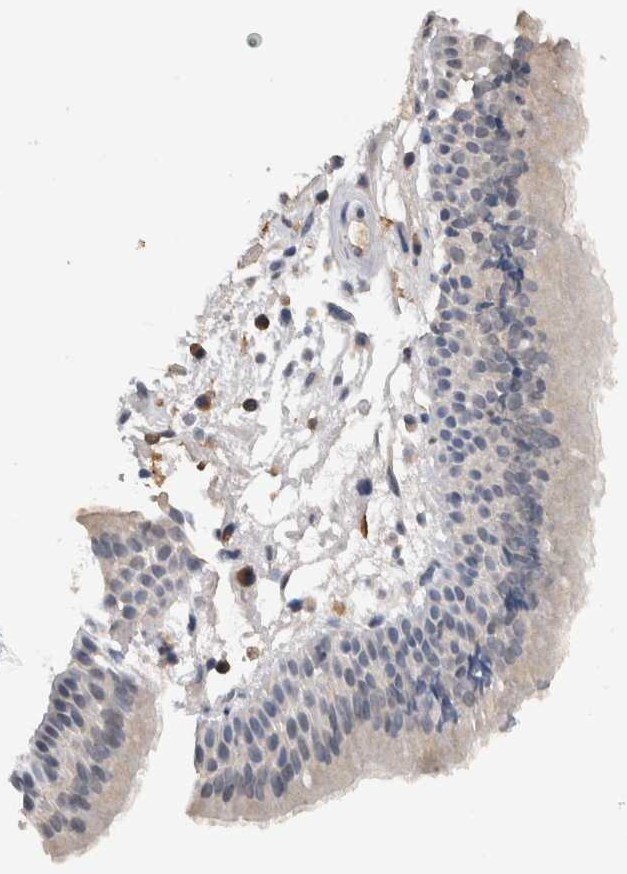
{"staining": {"intensity": "weak", "quantity": "<25%", "location": "cytoplasmic/membranous"}, "tissue": "nasopharynx", "cell_type": "Respiratory epithelial cells", "image_type": "normal", "snomed": [{"axis": "morphology", "description": "Normal tissue, NOS"}, {"axis": "topography", "description": "Nasopharynx"}], "caption": "High magnification brightfield microscopy of benign nasopharynx stained with DAB (brown) and counterstained with hematoxylin (blue): respiratory epithelial cells show no significant staining. Nuclei are stained in blue.", "gene": "VSIG4", "patient": {"sex": "female", "age": 39}}